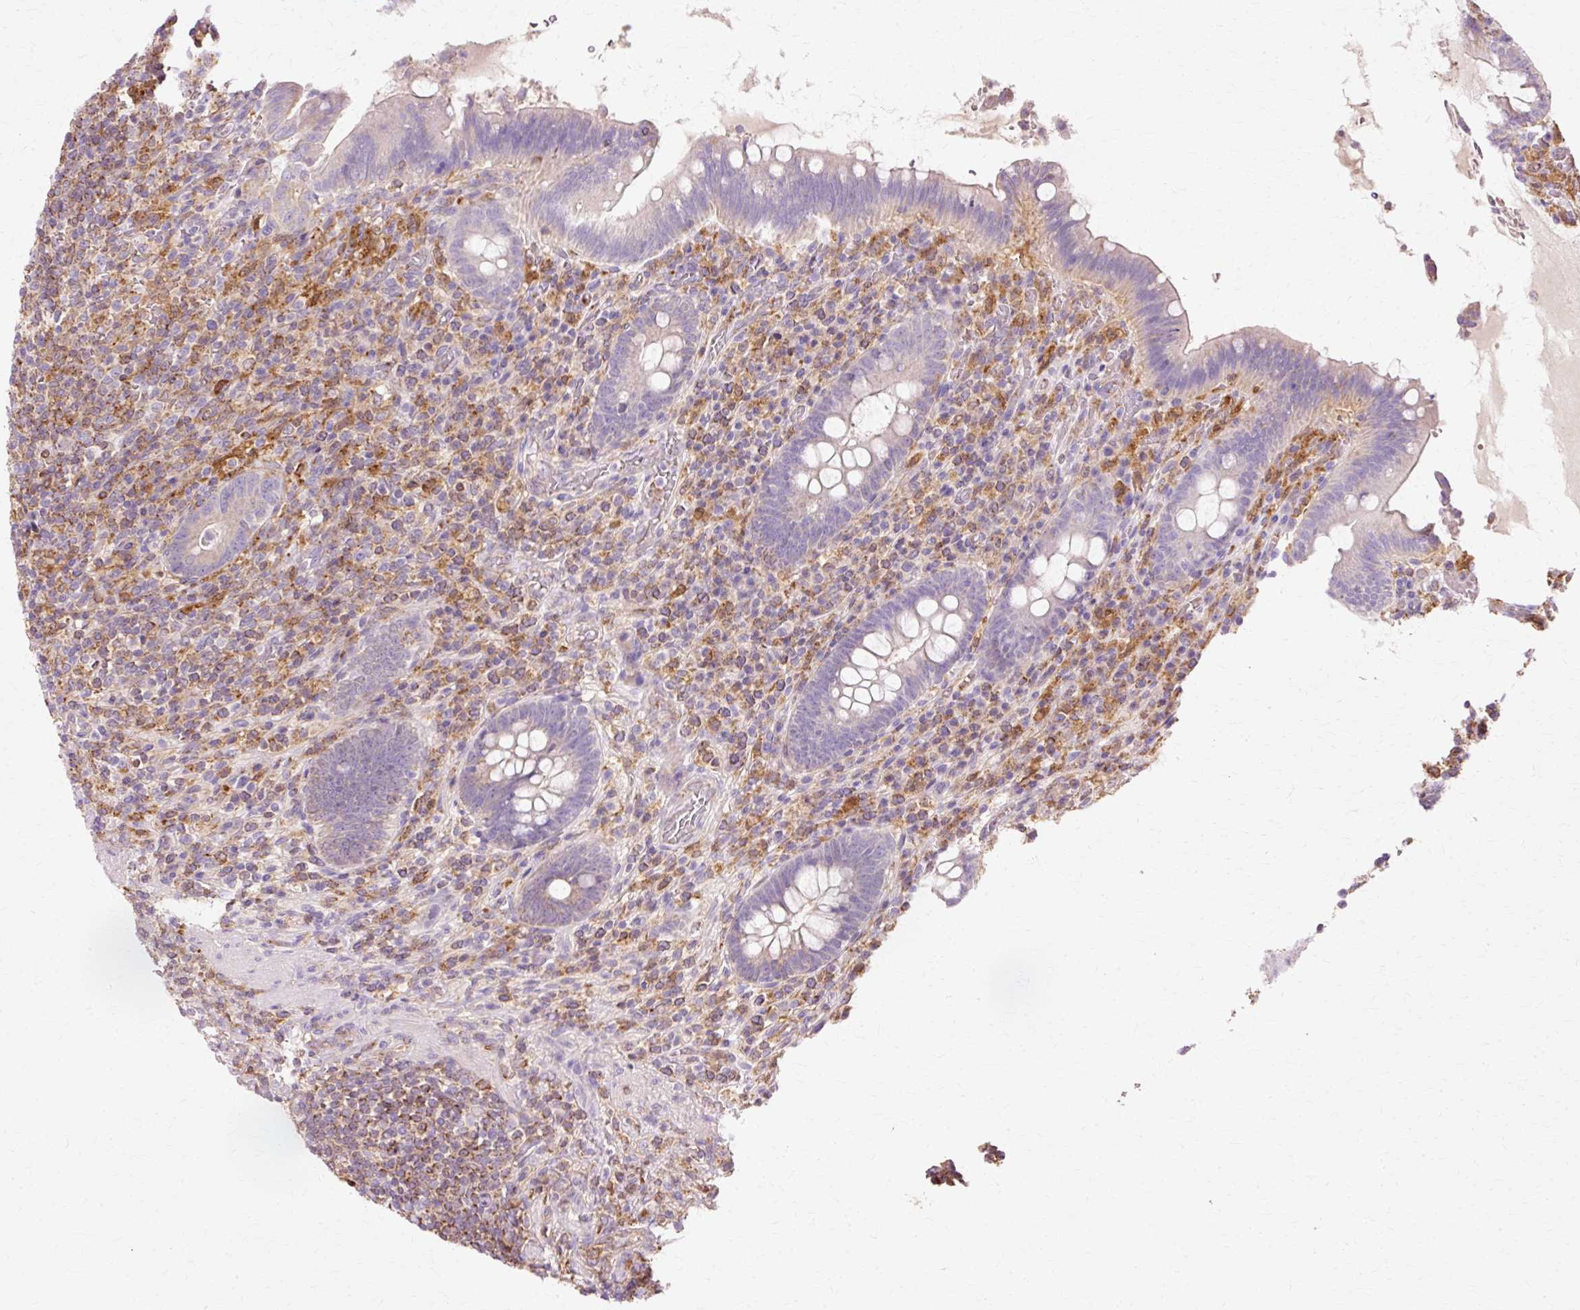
{"staining": {"intensity": "weak", "quantity": "<25%", "location": "cytoplasmic/membranous"}, "tissue": "appendix", "cell_type": "Glandular cells", "image_type": "normal", "snomed": [{"axis": "morphology", "description": "Normal tissue, NOS"}, {"axis": "topography", "description": "Appendix"}], "caption": "Micrograph shows no significant protein positivity in glandular cells of unremarkable appendix.", "gene": "GPX1", "patient": {"sex": "female", "age": 43}}